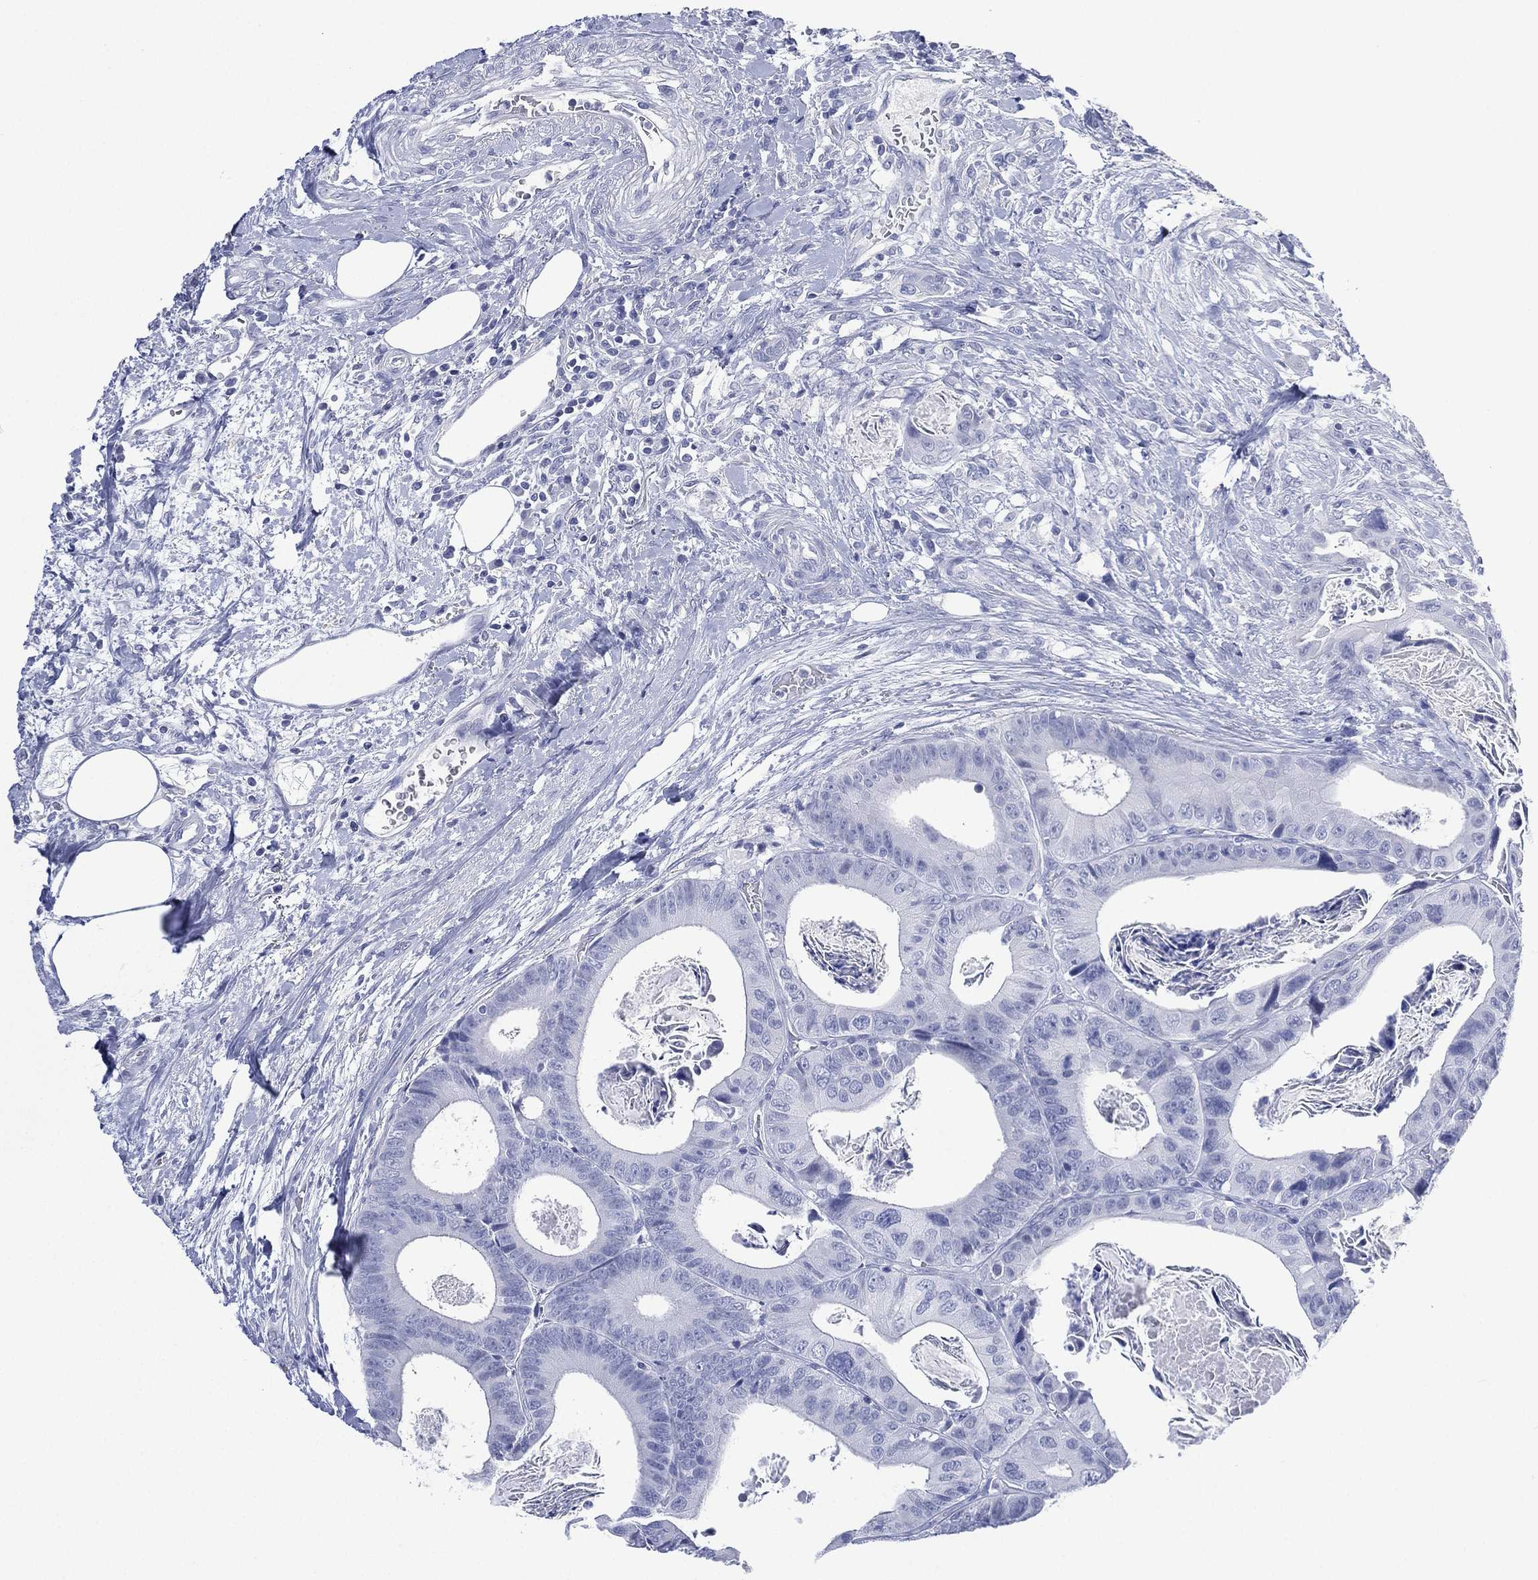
{"staining": {"intensity": "negative", "quantity": "none", "location": "none"}, "tissue": "colorectal cancer", "cell_type": "Tumor cells", "image_type": "cancer", "snomed": [{"axis": "morphology", "description": "Adenocarcinoma, NOS"}, {"axis": "topography", "description": "Rectum"}], "caption": "IHC photomicrograph of neoplastic tissue: adenocarcinoma (colorectal) stained with DAB shows no significant protein positivity in tumor cells.", "gene": "TMEM247", "patient": {"sex": "male", "age": 64}}